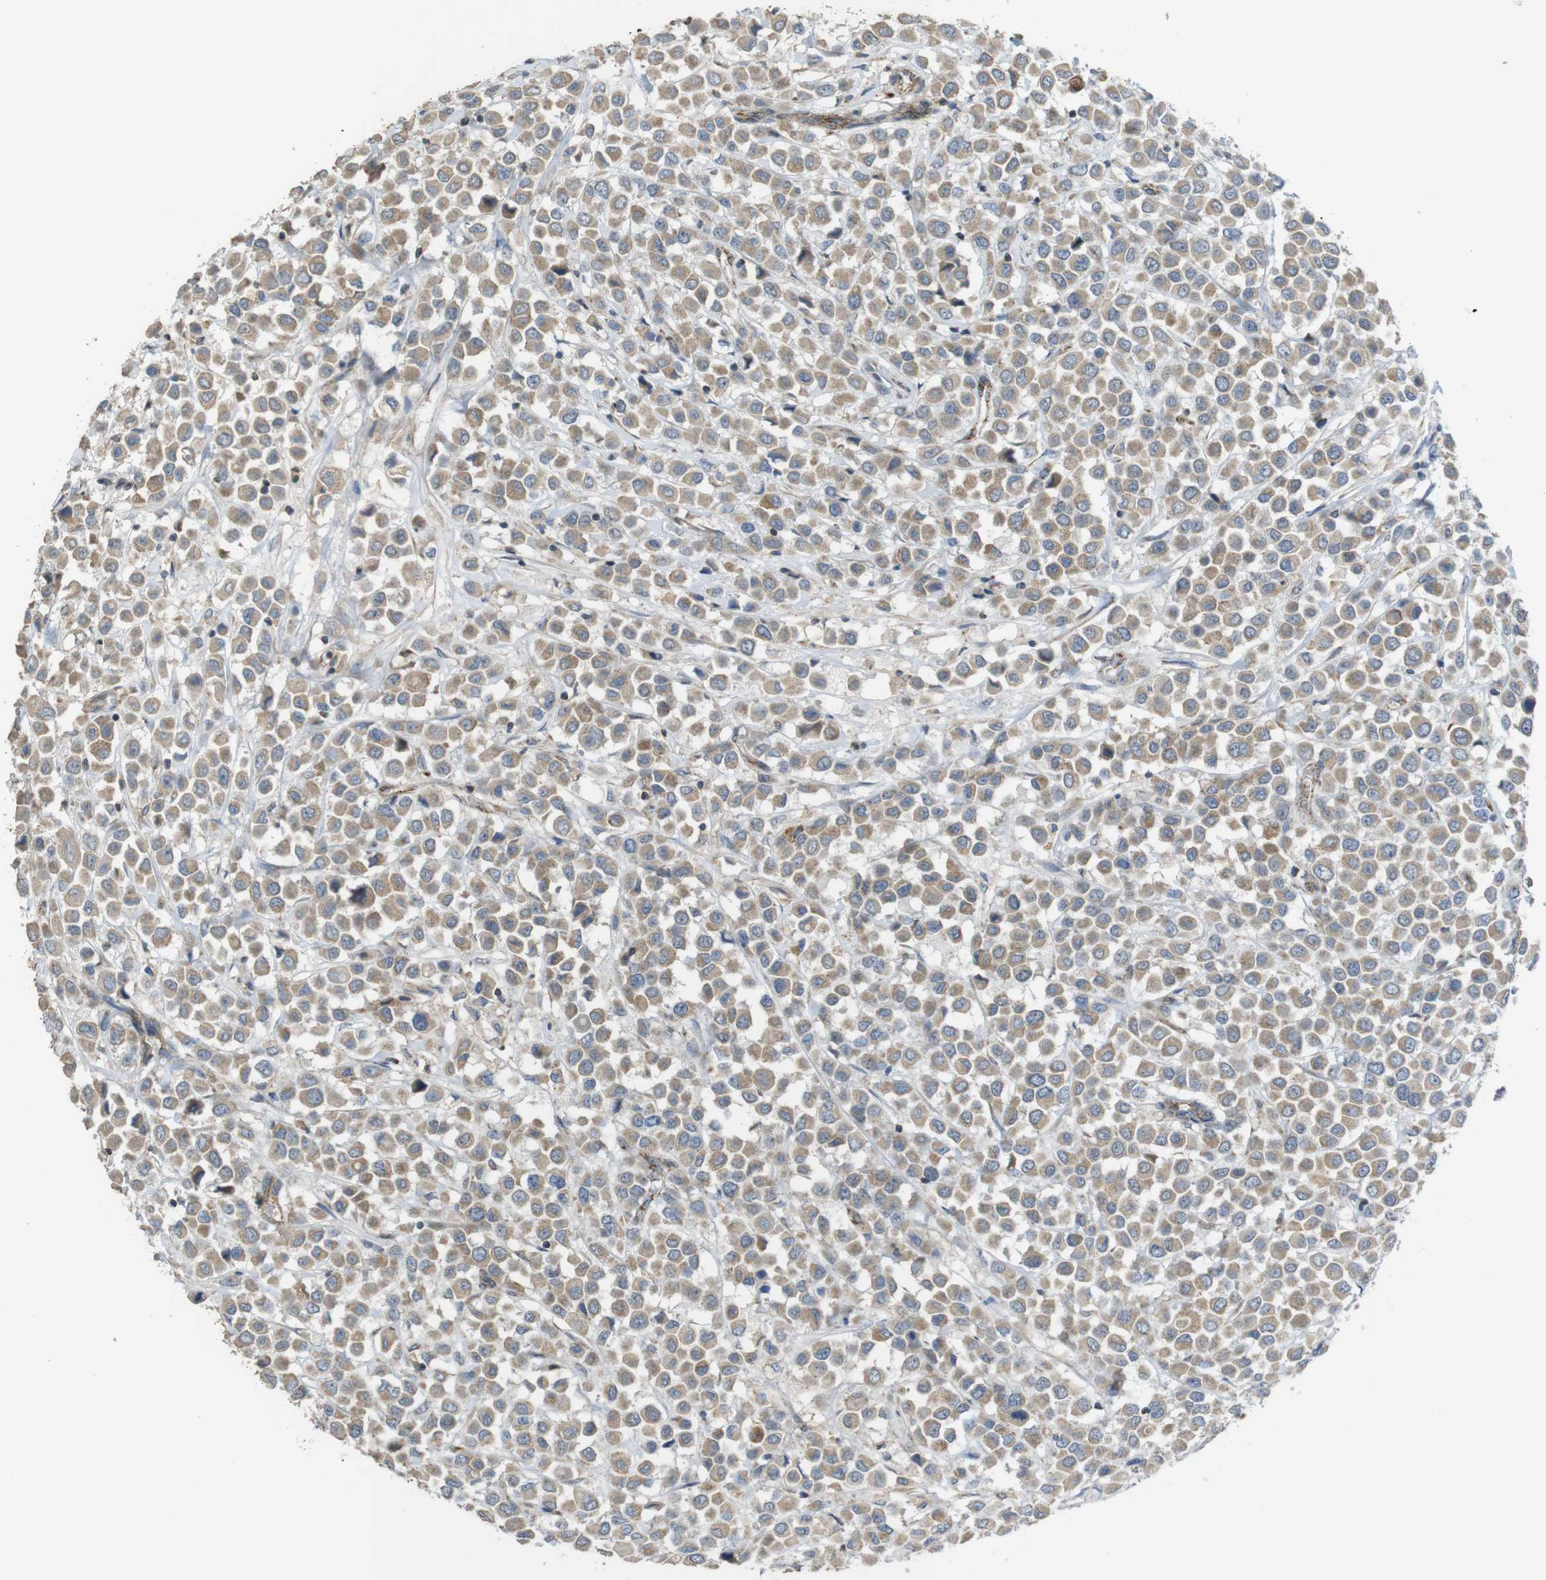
{"staining": {"intensity": "moderate", "quantity": ">75%", "location": "cytoplasmic/membranous"}, "tissue": "breast cancer", "cell_type": "Tumor cells", "image_type": "cancer", "snomed": [{"axis": "morphology", "description": "Duct carcinoma"}, {"axis": "topography", "description": "Breast"}], "caption": "Immunohistochemical staining of human breast intraductal carcinoma reveals medium levels of moderate cytoplasmic/membranous protein staining in about >75% of tumor cells. The protein is stained brown, and the nuclei are stained in blue (DAB IHC with brightfield microscopy, high magnification).", "gene": "CALHM2", "patient": {"sex": "female", "age": 61}}